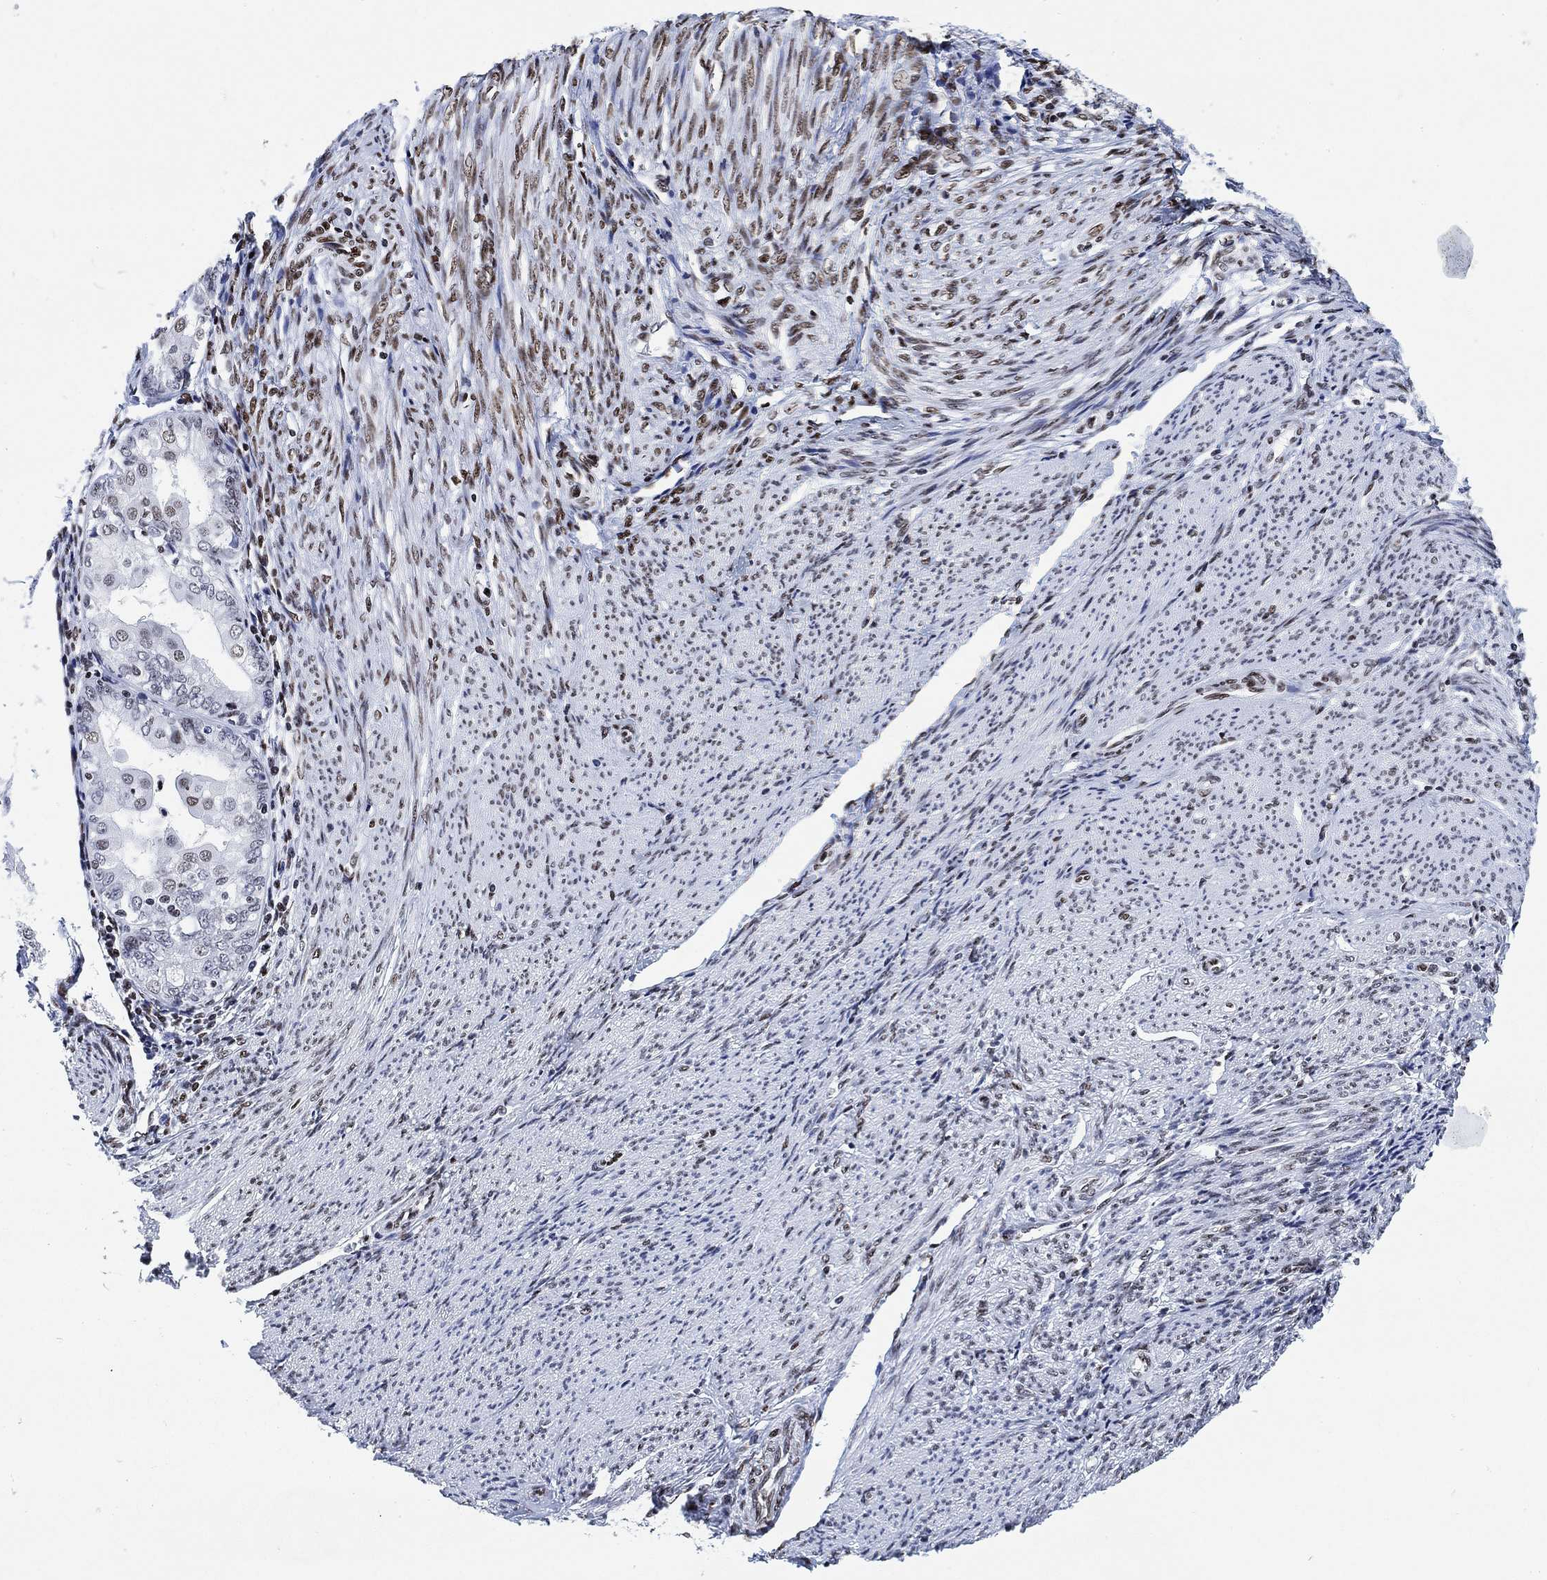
{"staining": {"intensity": "negative", "quantity": "none", "location": "none"}, "tissue": "endometrial cancer", "cell_type": "Tumor cells", "image_type": "cancer", "snomed": [{"axis": "morphology", "description": "Adenocarcinoma, NOS"}, {"axis": "topography", "description": "Endometrium"}], "caption": "Endometrial cancer (adenocarcinoma) was stained to show a protein in brown. There is no significant expression in tumor cells.", "gene": "H1-10", "patient": {"sex": "female", "age": 68}}